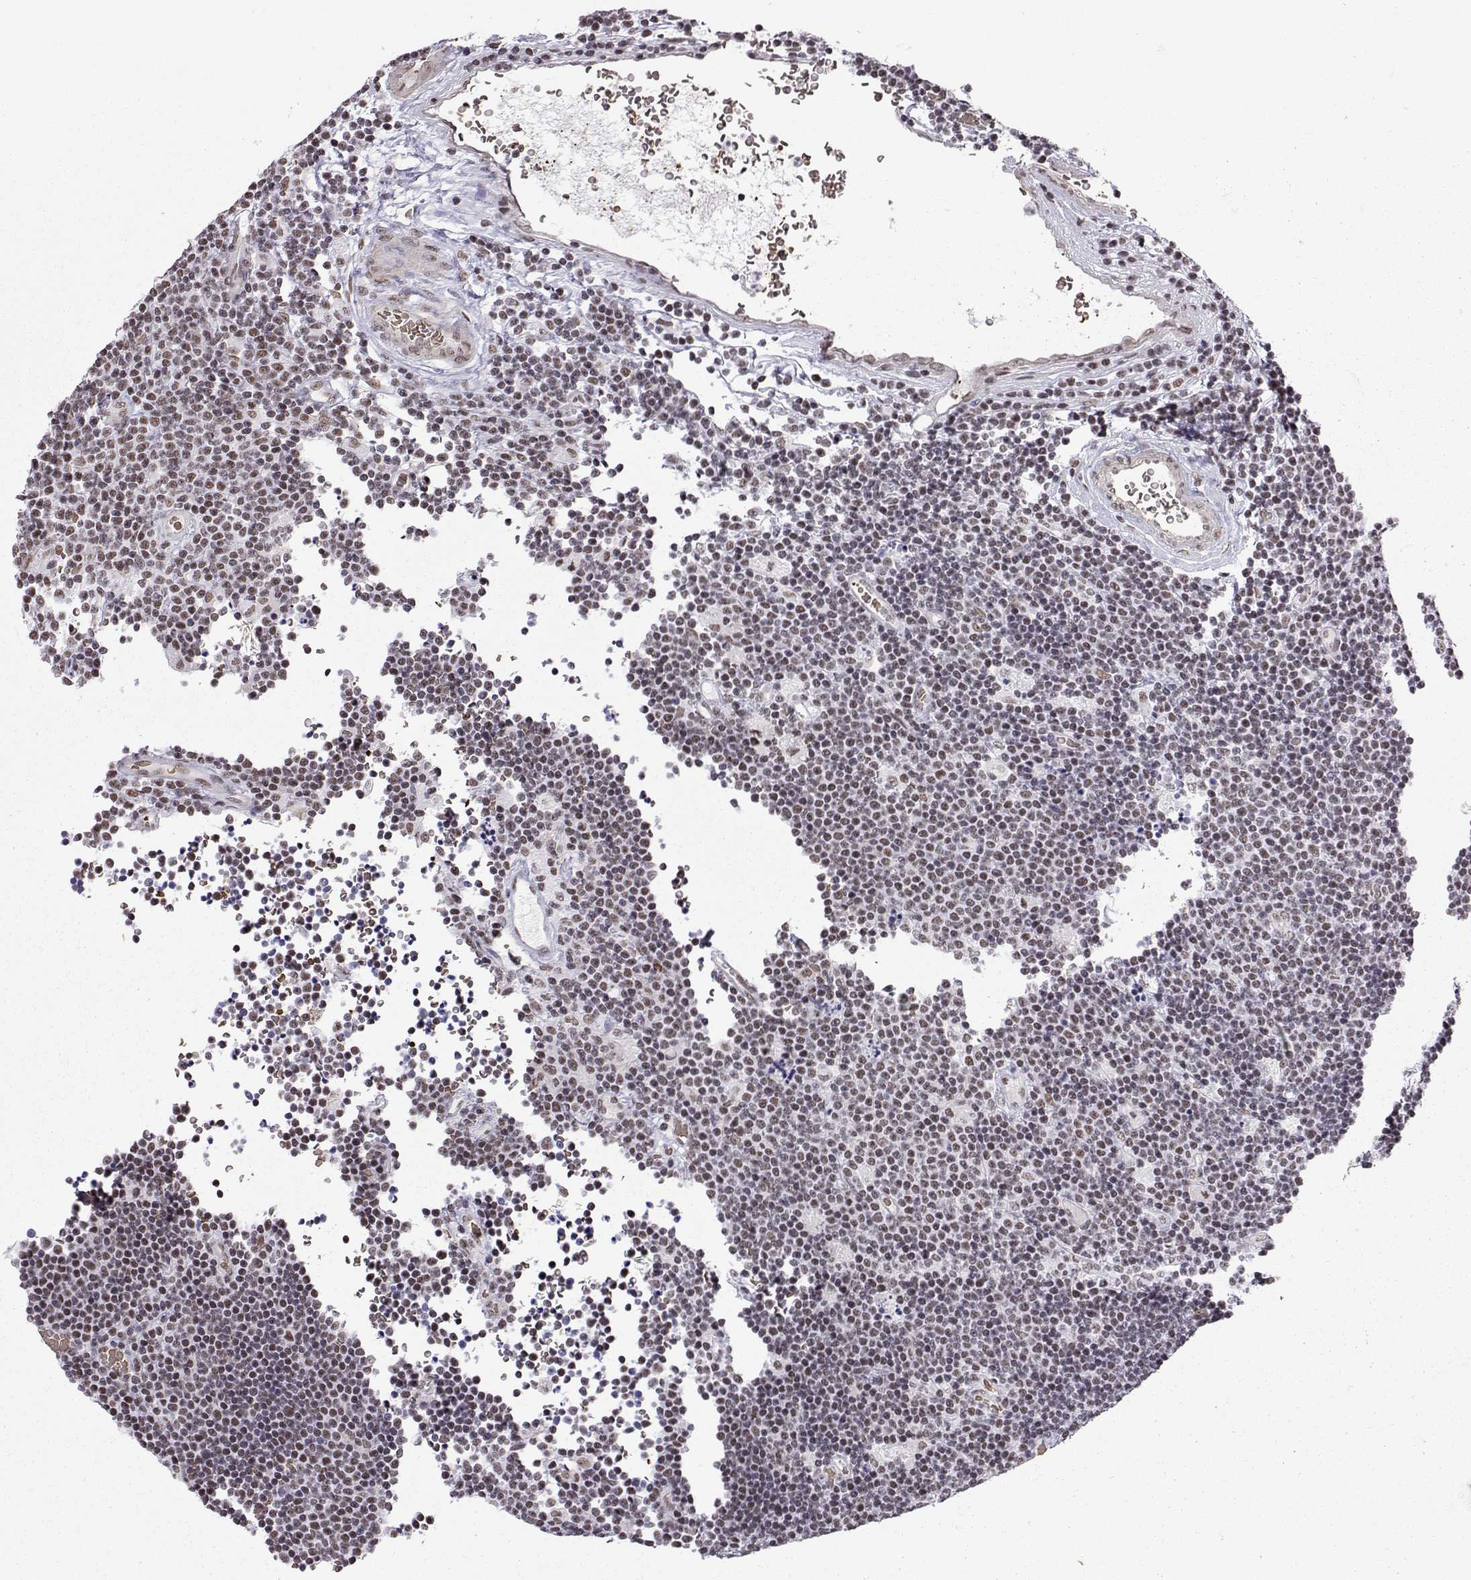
{"staining": {"intensity": "weak", "quantity": ">75%", "location": "nuclear"}, "tissue": "lymphoma", "cell_type": "Tumor cells", "image_type": "cancer", "snomed": [{"axis": "morphology", "description": "Malignant lymphoma, non-Hodgkin's type, Low grade"}, {"axis": "topography", "description": "Brain"}], "caption": "This is a micrograph of immunohistochemistry (IHC) staining of lymphoma, which shows weak positivity in the nuclear of tumor cells.", "gene": "CCNK", "patient": {"sex": "female", "age": 66}}